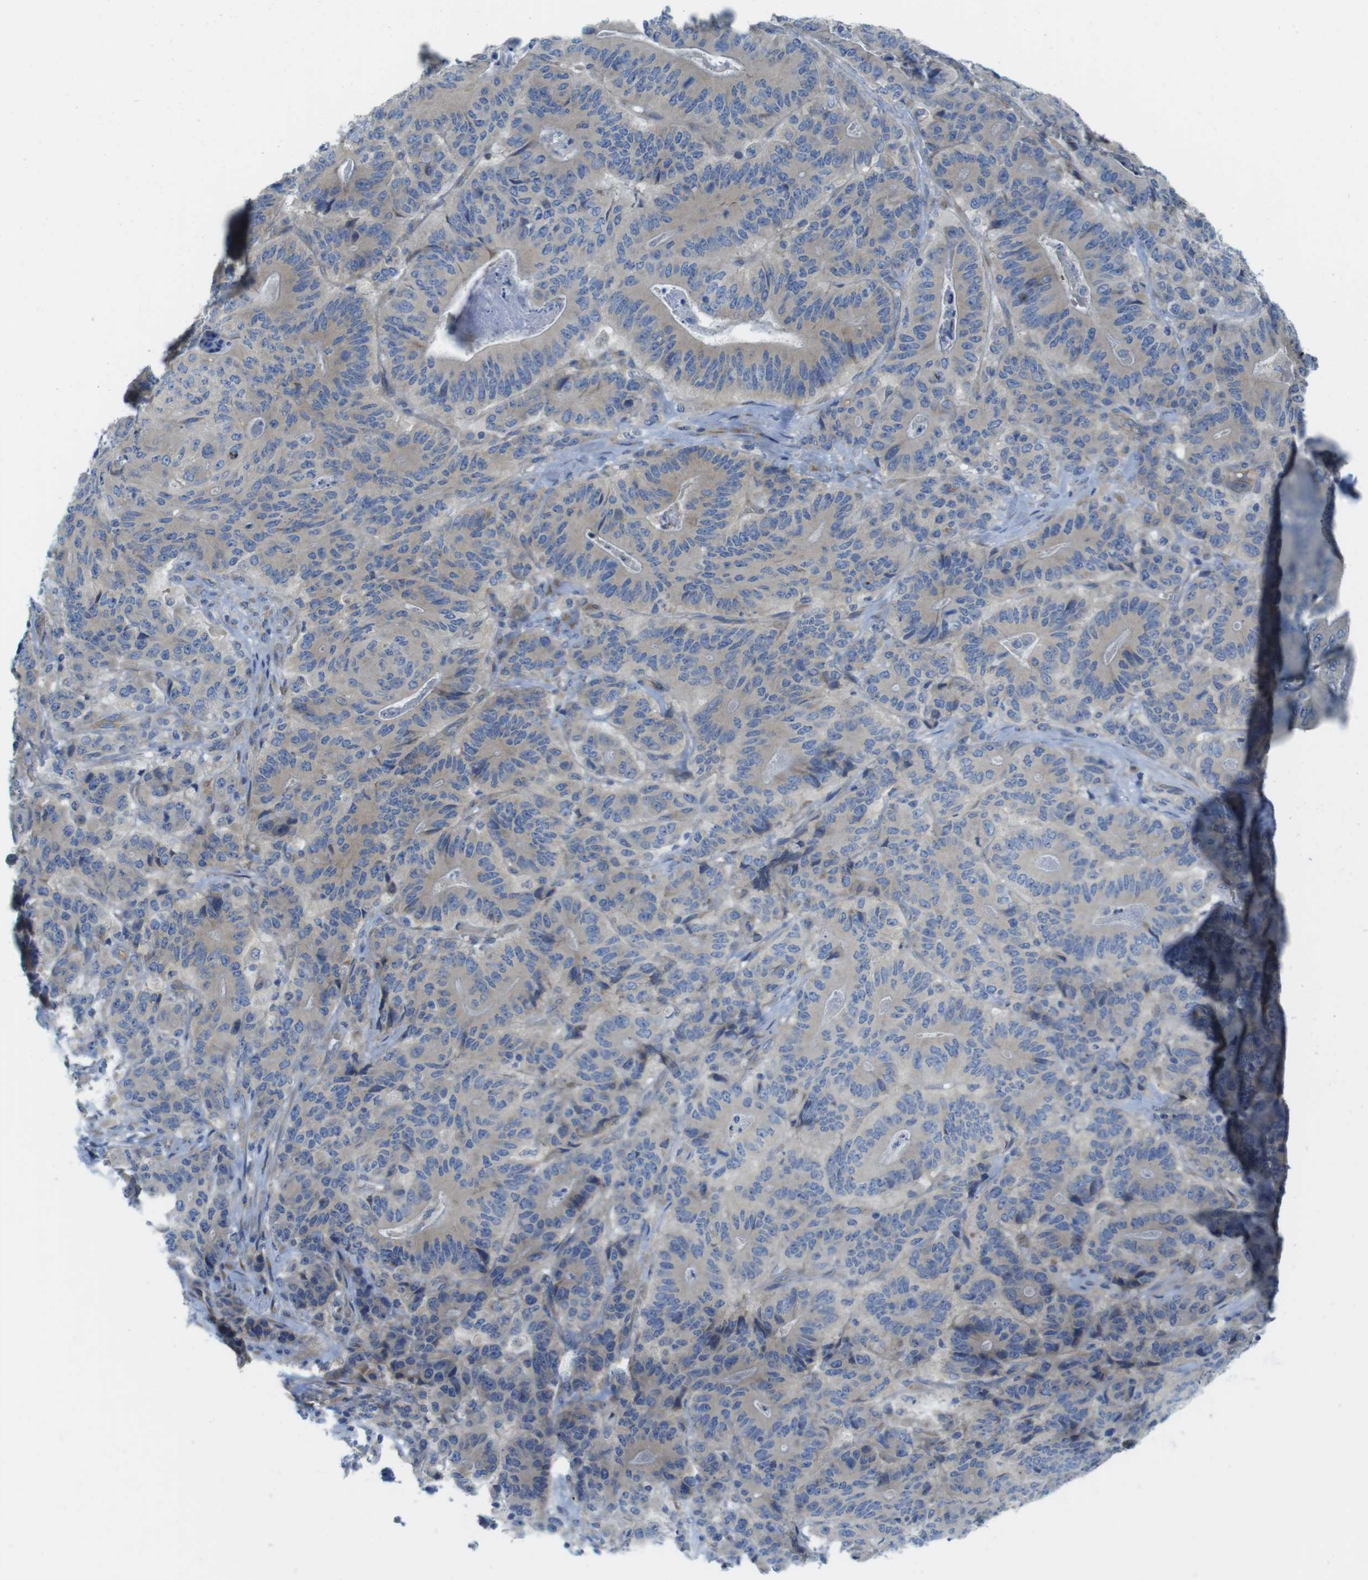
{"staining": {"intensity": "negative", "quantity": "none", "location": "none"}, "tissue": "stomach cancer", "cell_type": "Tumor cells", "image_type": "cancer", "snomed": [{"axis": "morphology", "description": "Adenocarcinoma, NOS"}, {"axis": "topography", "description": "Stomach"}], "caption": "Protein analysis of stomach adenocarcinoma reveals no significant staining in tumor cells.", "gene": "TMEM234", "patient": {"sex": "female", "age": 73}}